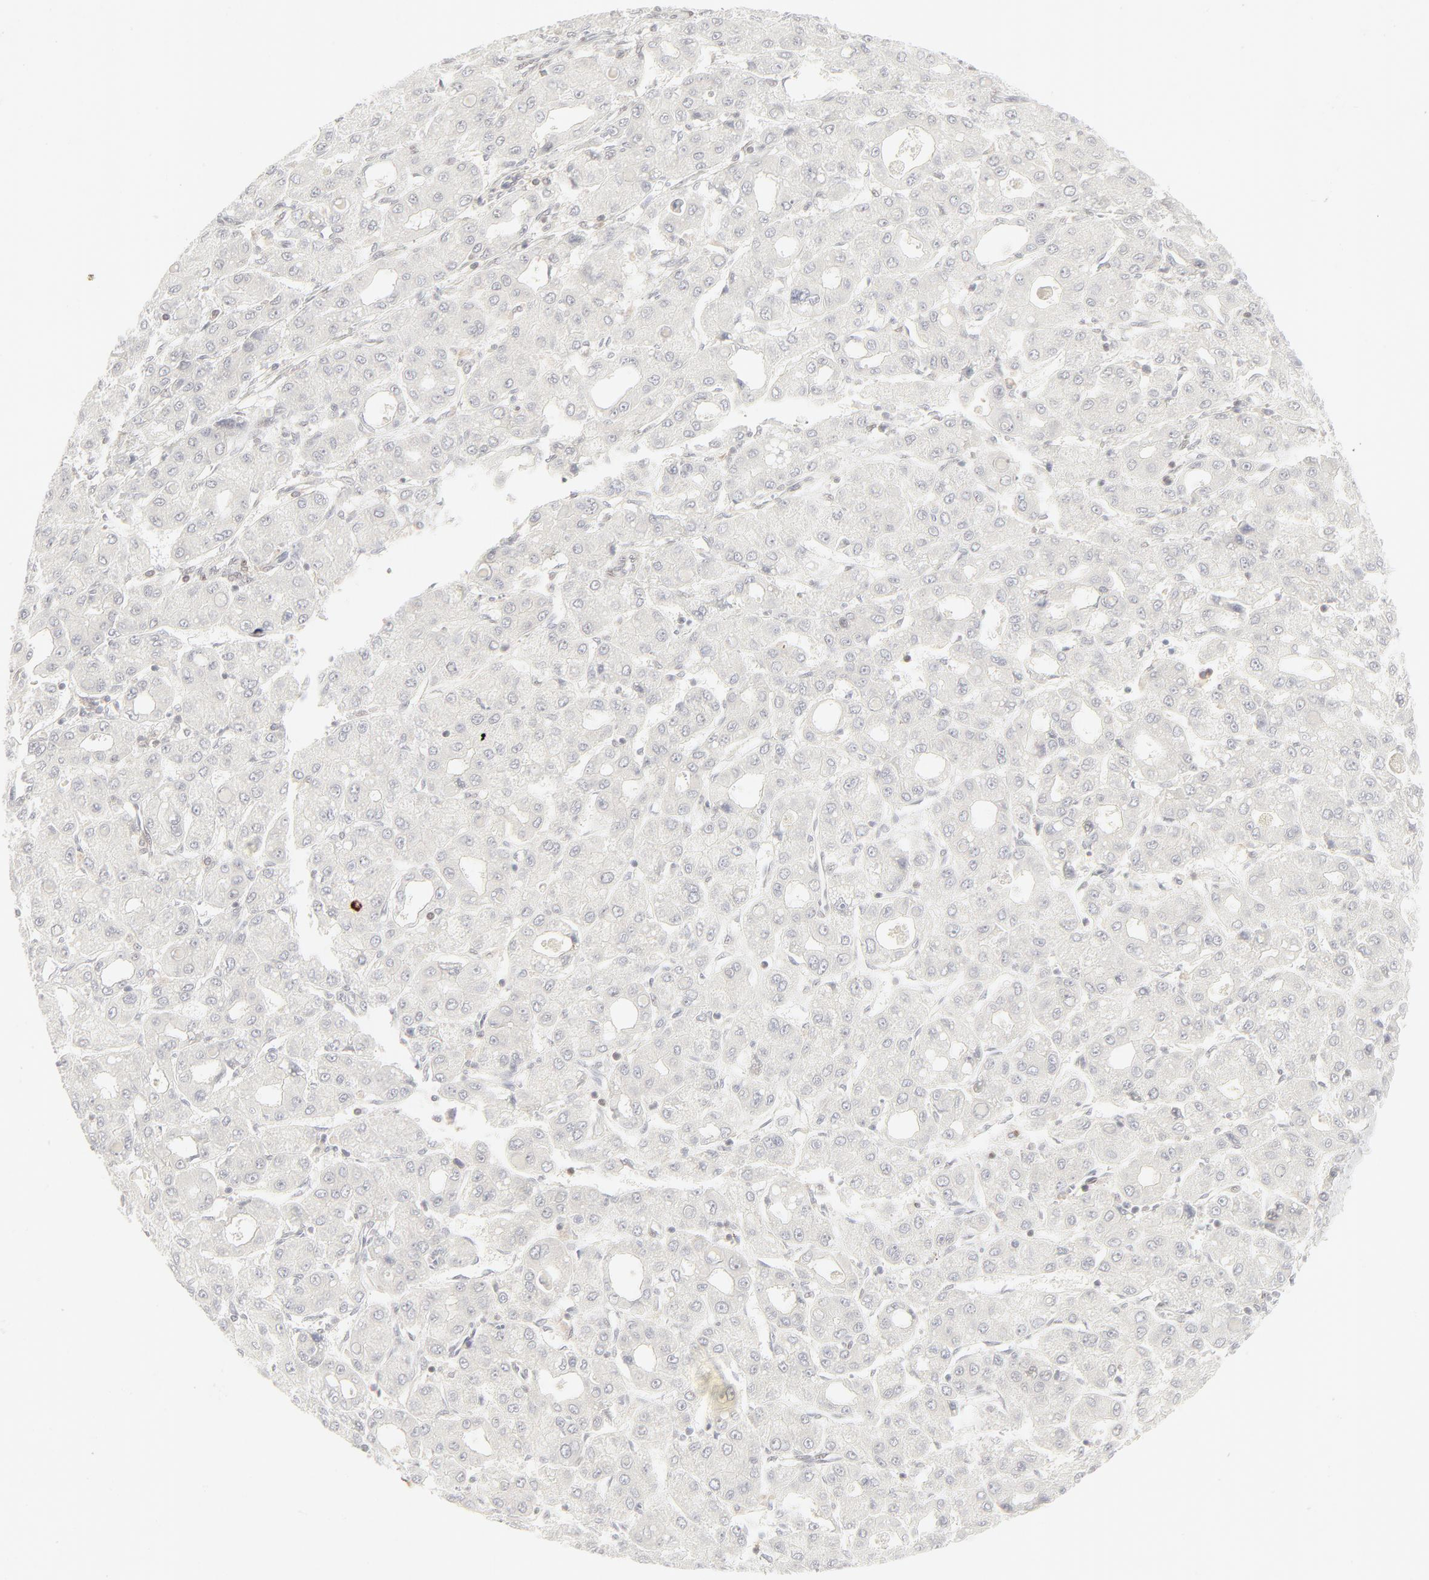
{"staining": {"intensity": "negative", "quantity": "none", "location": "none"}, "tissue": "liver cancer", "cell_type": "Tumor cells", "image_type": "cancer", "snomed": [{"axis": "morphology", "description": "Carcinoma, Hepatocellular, NOS"}, {"axis": "topography", "description": "Liver"}], "caption": "There is no significant positivity in tumor cells of liver cancer. Nuclei are stained in blue.", "gene": "PRKCB", "patient": {"sex": "male", "age": 69}}